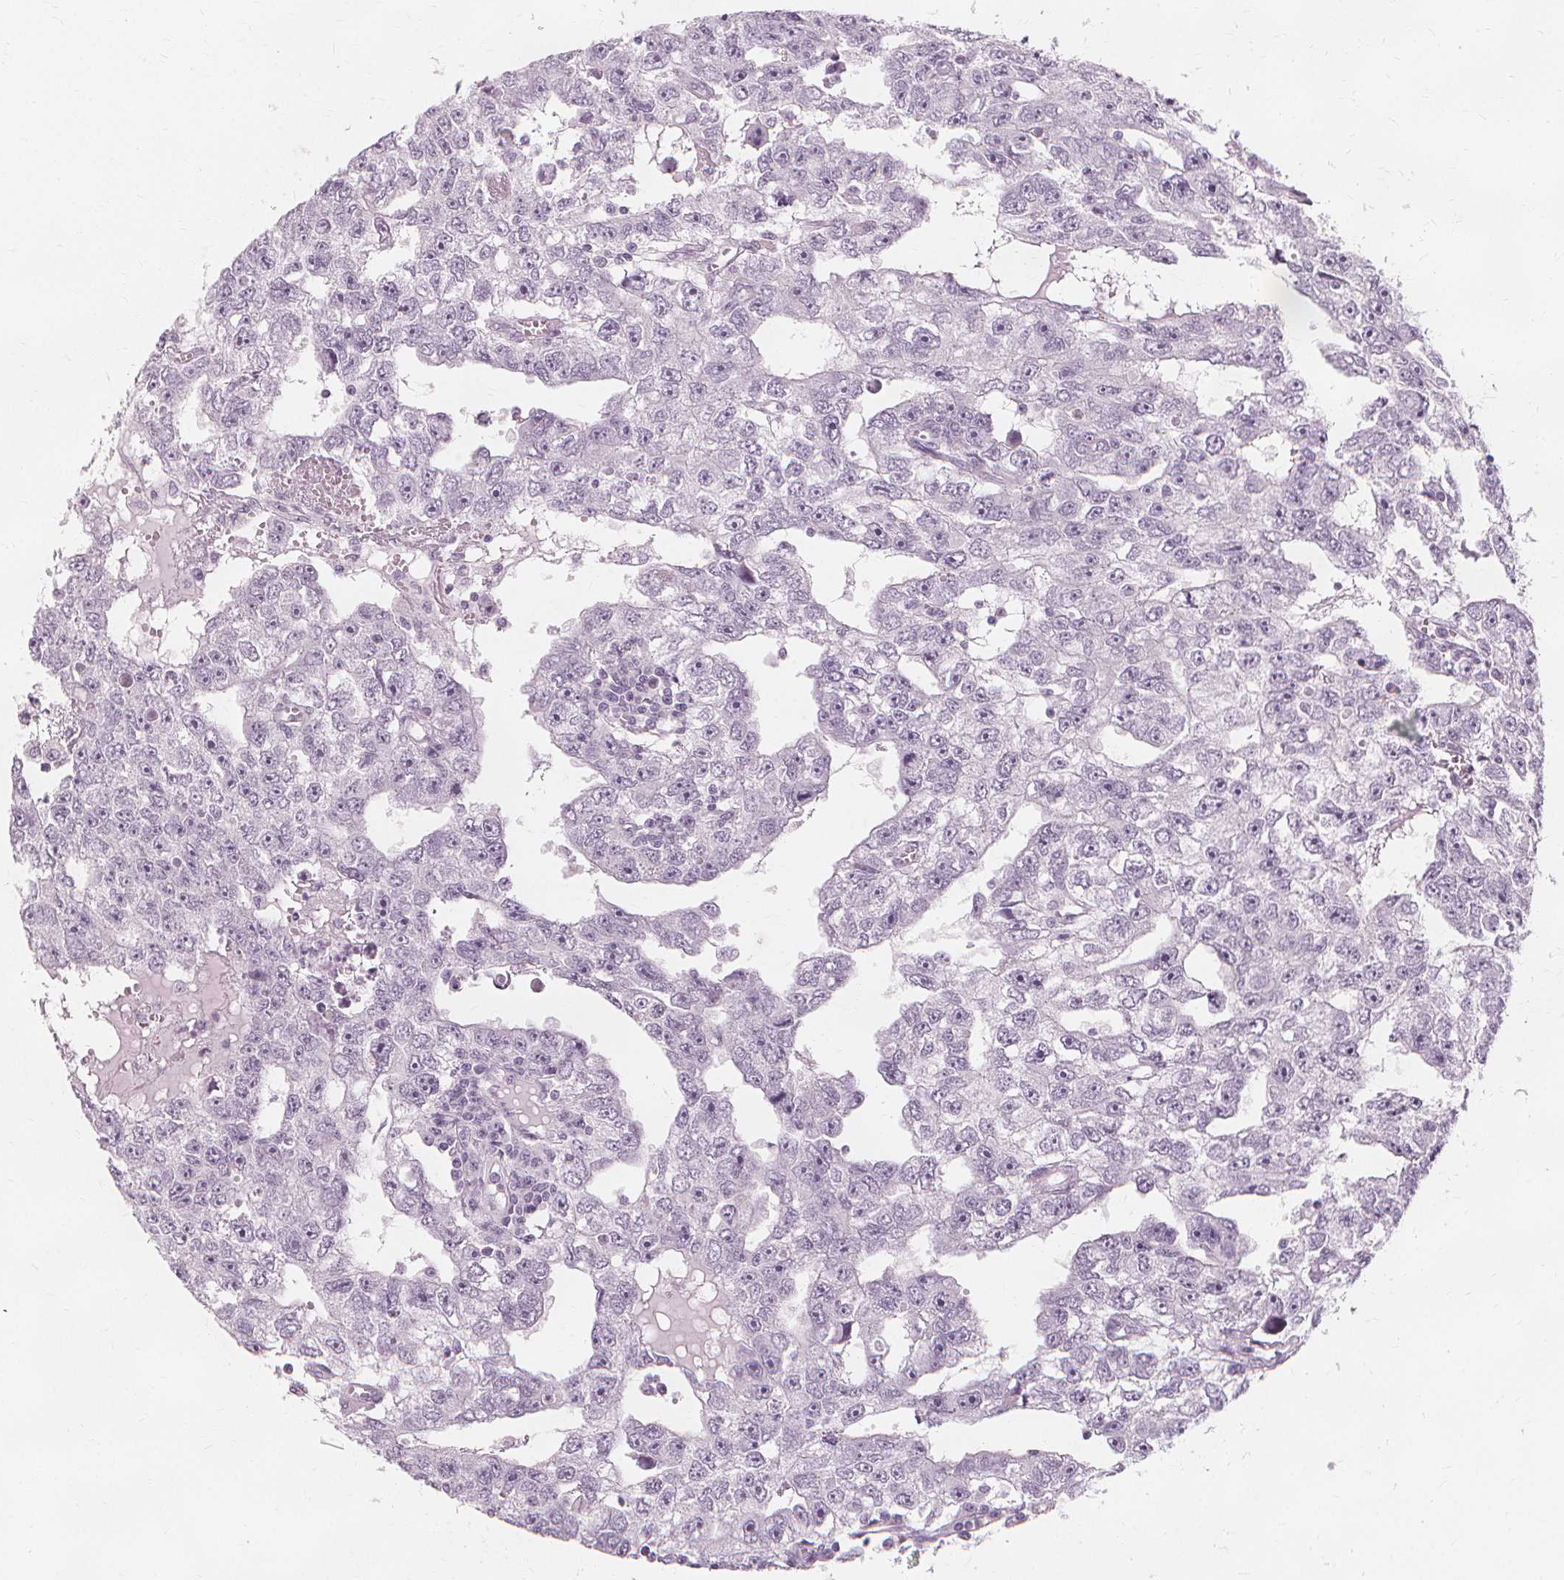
{"staining": {"intensity": "negative", "quantity": "none", "location": "none"}, "tissue": "testis cancer", "cell_type": "Tumor cells", "image_type": "cancer", "snomed": [{"axis": "morphology", "description": "Carcinoma, Embryonal, NOS"}, {"axis": "topography", "description": "Testis"}], "caption": "High power microscopy micrograph of an immunohistochemistry histopathology image of testis embryonal carcinoma, revealing no significant expression in tumor cells.", "gene": "TFF1", "patient": {"sex": "male", "age": 20}}